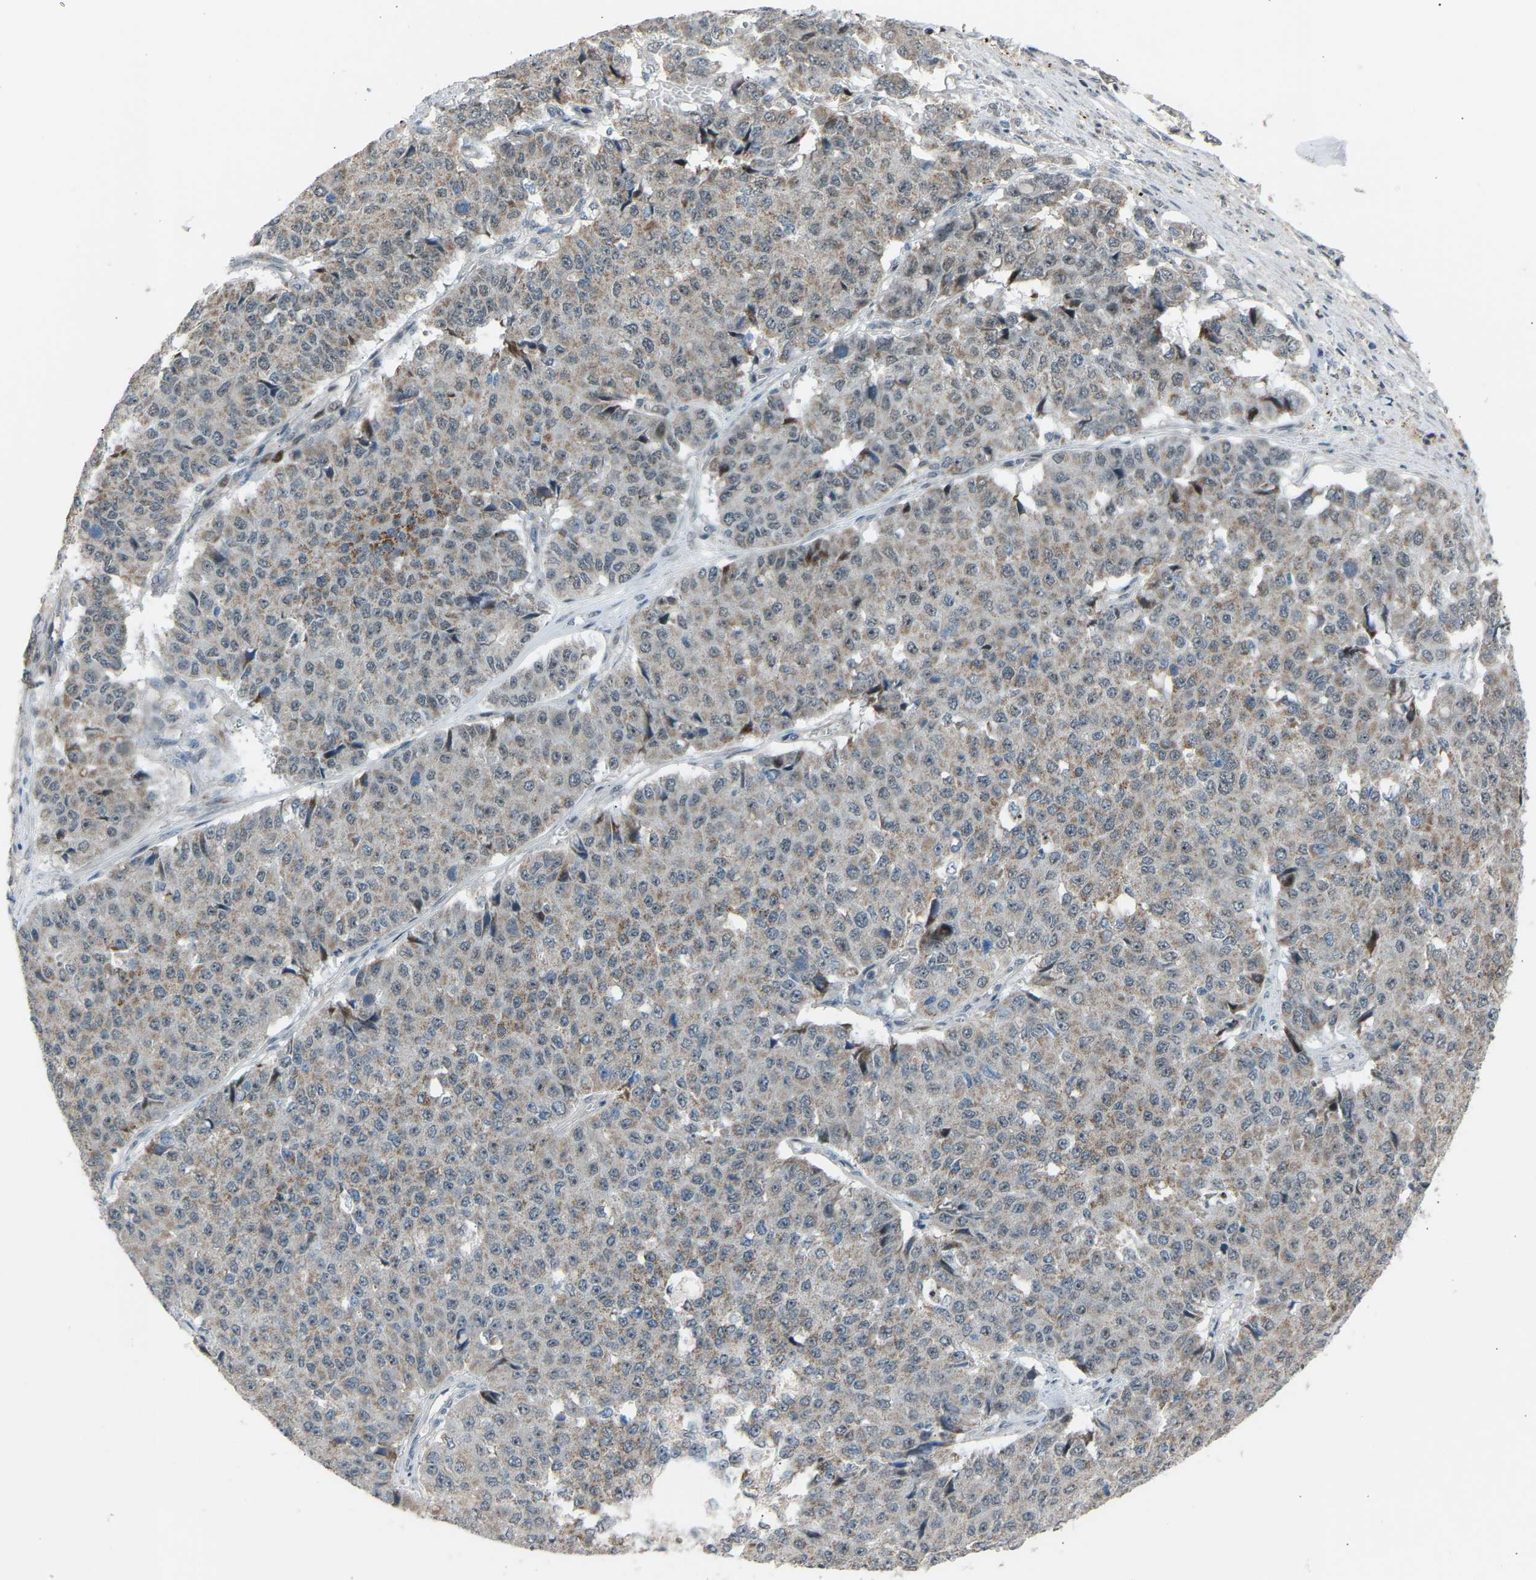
{"staining": {"intensity": "moderate", "quantity": "<25%", "location": "cytoplasmic/membranous"}, "tissue": "pancreatic cancer", "cell_type": "Tumor cells", "image_type": "cancer", "snomed": [{"axis": "morphology", "description": "Adenocarcinoma, NOS"}, {"axis": "topography", "description": "Pancreas"}], "caption": "About <25% of tumor cells in human pancreatic cancer (adenocarcinoma) demonstrate moderate cytoplasmic/membranous protein staining as visualized by brown immunohistochemical staining.", "gene": "VPS41", "patient": {"sex": "male", "age": 50}}